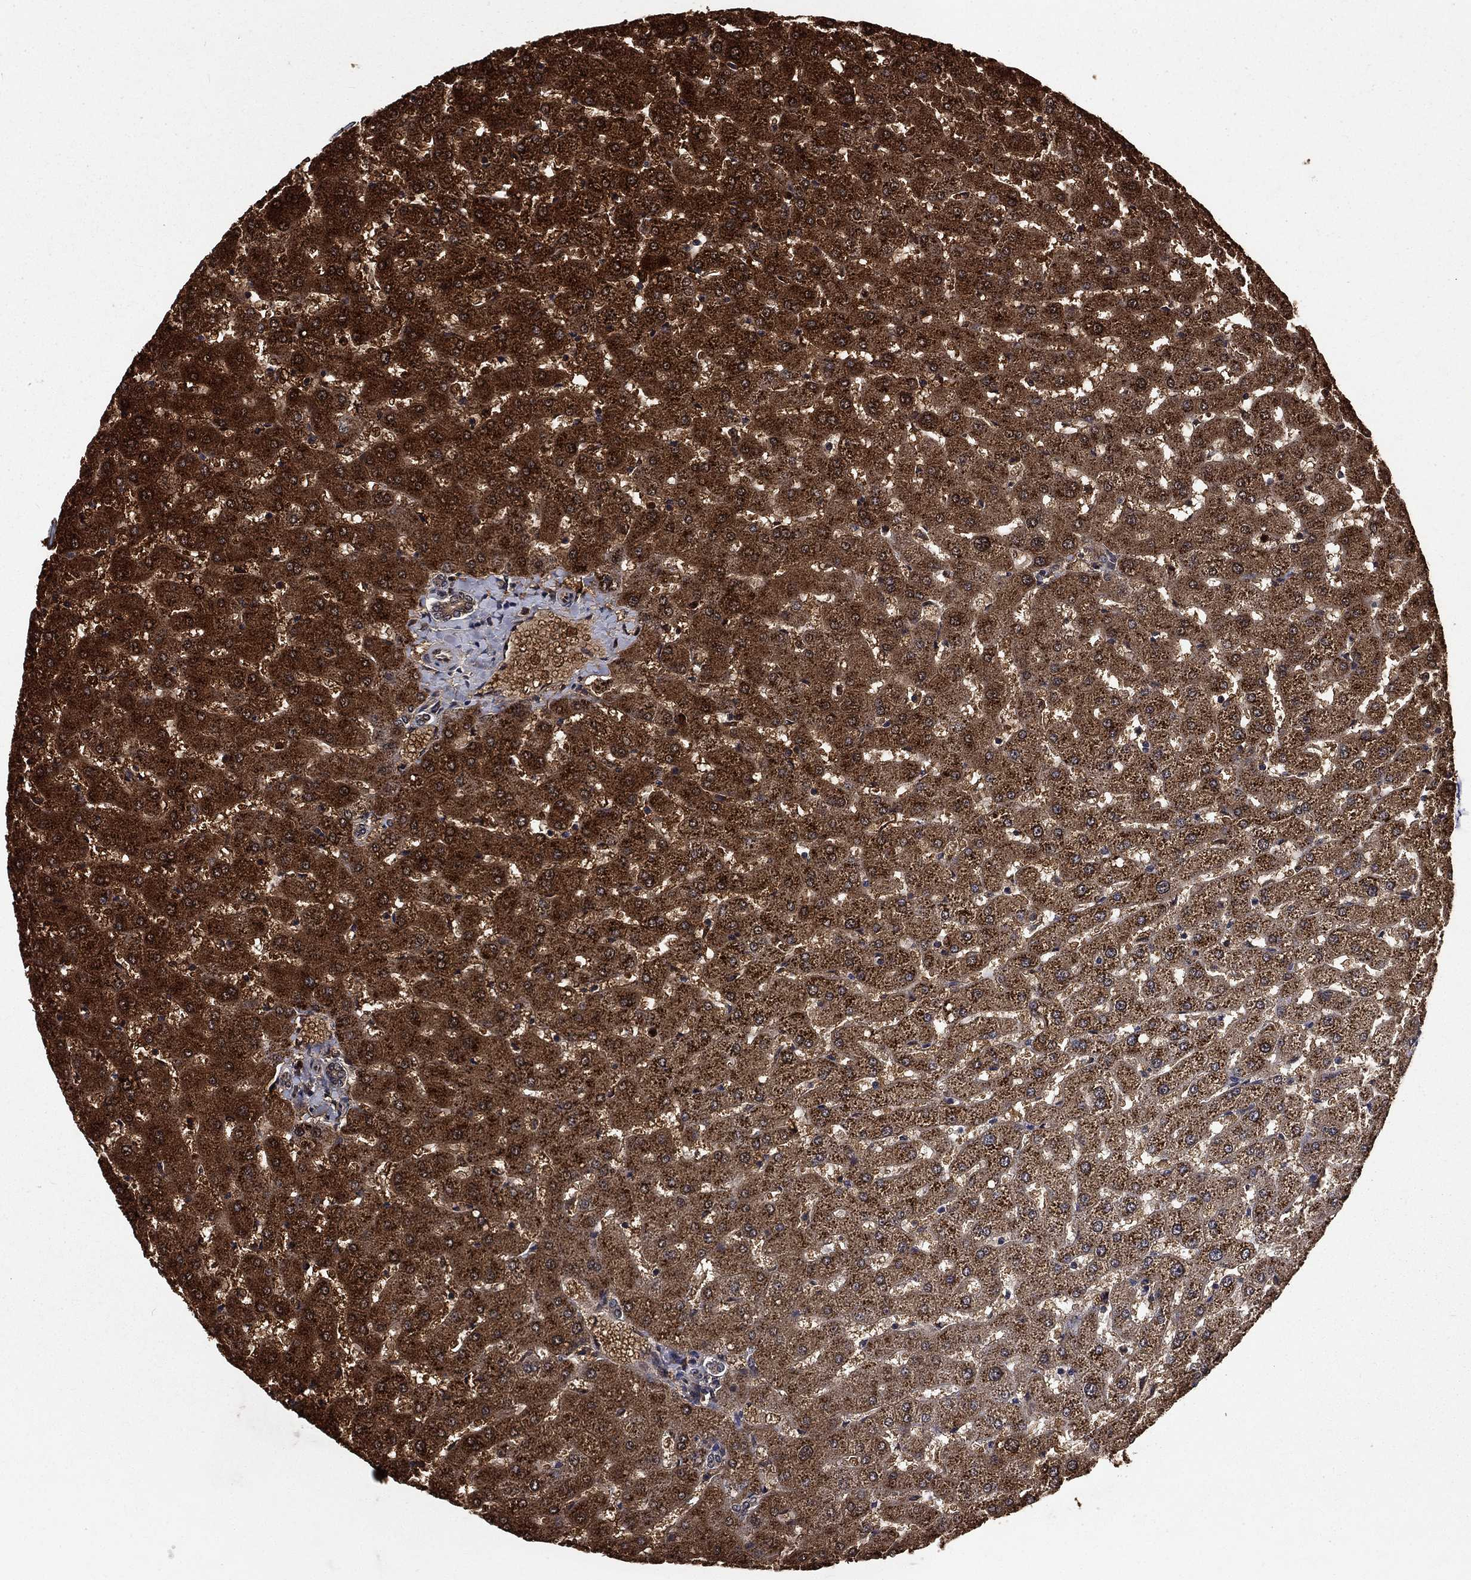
{"staining": {"intensity": "weak", "quantity": ">75%", "location": "cytoplasmic/membranous"}, "tissue": "liver", "cell_type": "Cholangiocytes", "image_type": "normal", "snomed": [{"axis": "morphology", "description": "Normal tissue, NOS"}, {"axis": "topography", "description": "Liver"}], "caption": "Cholangiocytes exhibit weak cytoplasmic/membranous staining in about >75% of cells in unremarkable liver. (DAB IHC, brown staining for protein, blue staining for nuclei).", "gene": "LENG8", "patient": {"sex": "female", "age": 50}}